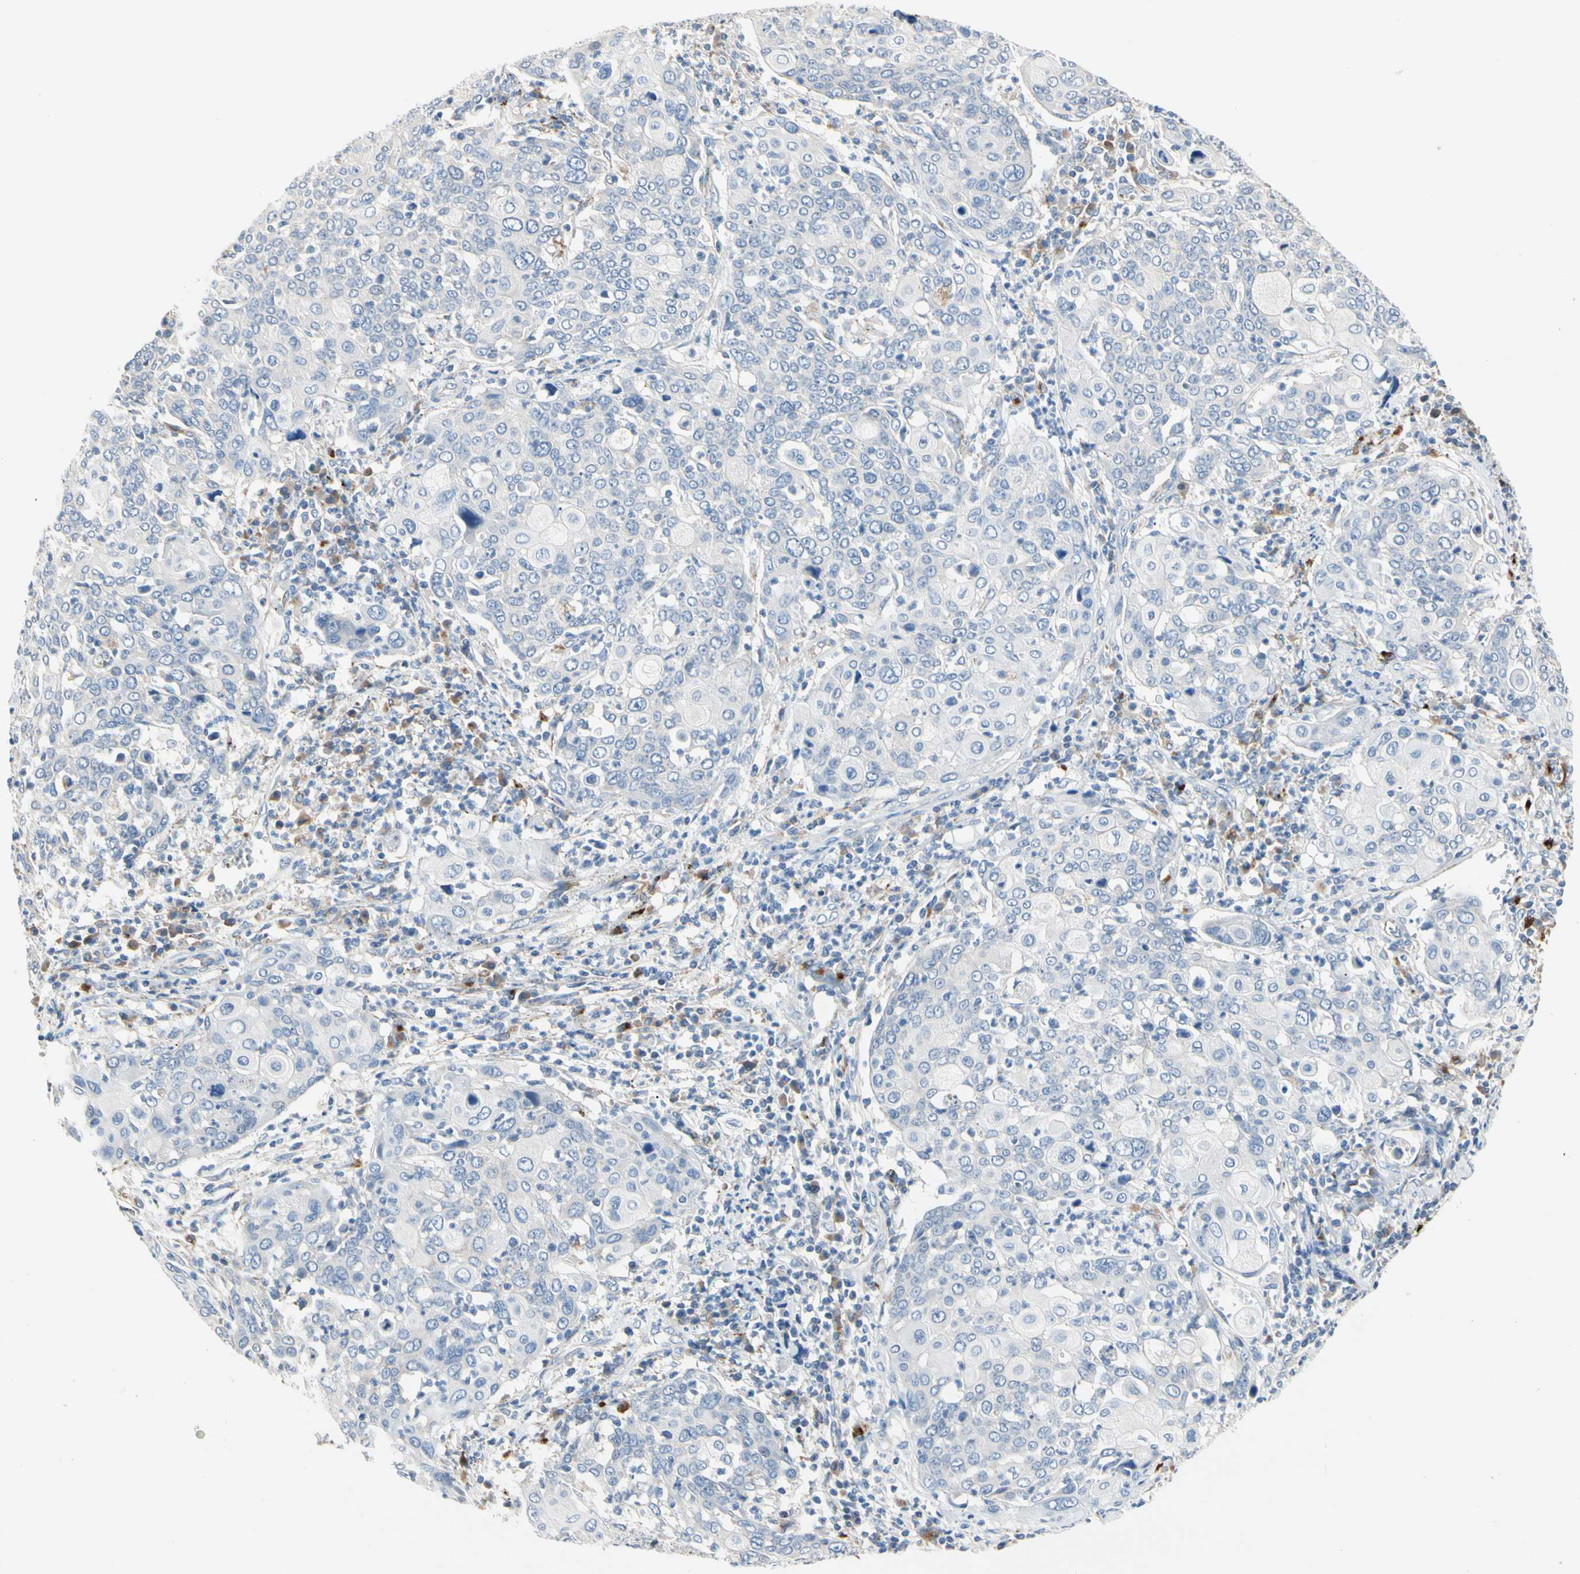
{"staining": {"intensity": "negative", "quantity": "none", "location": "none"}, "tissue": "cervical cancer", "cell_type": "Tumor cells", "image_type": "cancer", "snomed": [{"axis": "morphology", "description": "Squamous cell carcinoma, NOS"}, {"axis": "topography", "description": "Cervix"}], "caption": "Cervical cancer was stained to show a protein in brown. There is no significant positivity in tumor cells.", "gene": "RETSAT", "patient": {"sex": "female", "age": 40}}